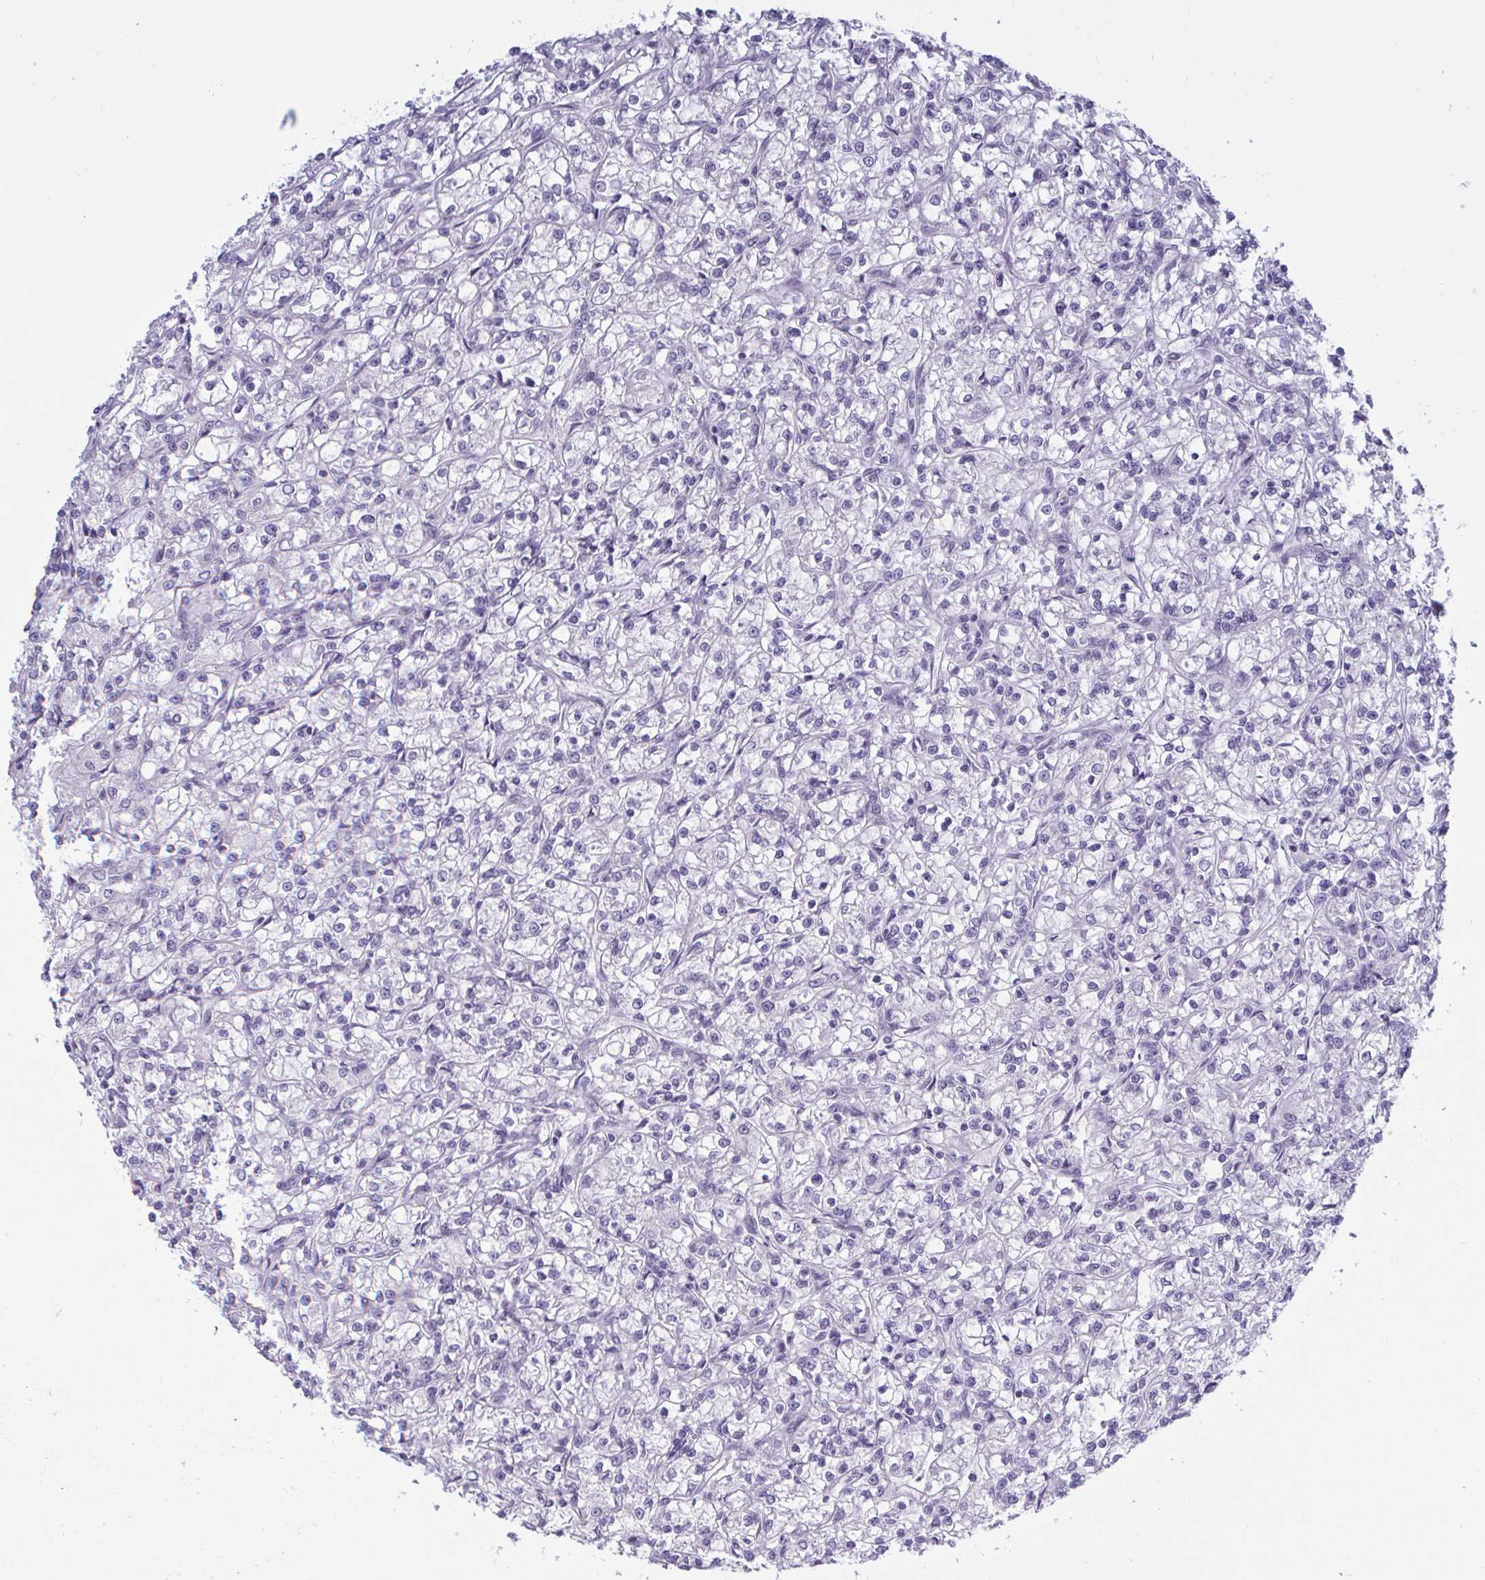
{"staining": {"intensity": "negative", "quantity": "none", "location": "none"}, "tissue": "renal cancer", "cell_type": "Tumor cells", "image_type": "cancer", "snomed": [{"axis": "morphology", "description": "Adenocarcinoma, NOS"}, {"axis": "topography", "description": "Kidney"}], "caption": "Tumor cells are negative for protein expression in human adenocarcinoma (renal).", "gene": "TCEAL8", "patient": {"sex": "female", "age": 59}}